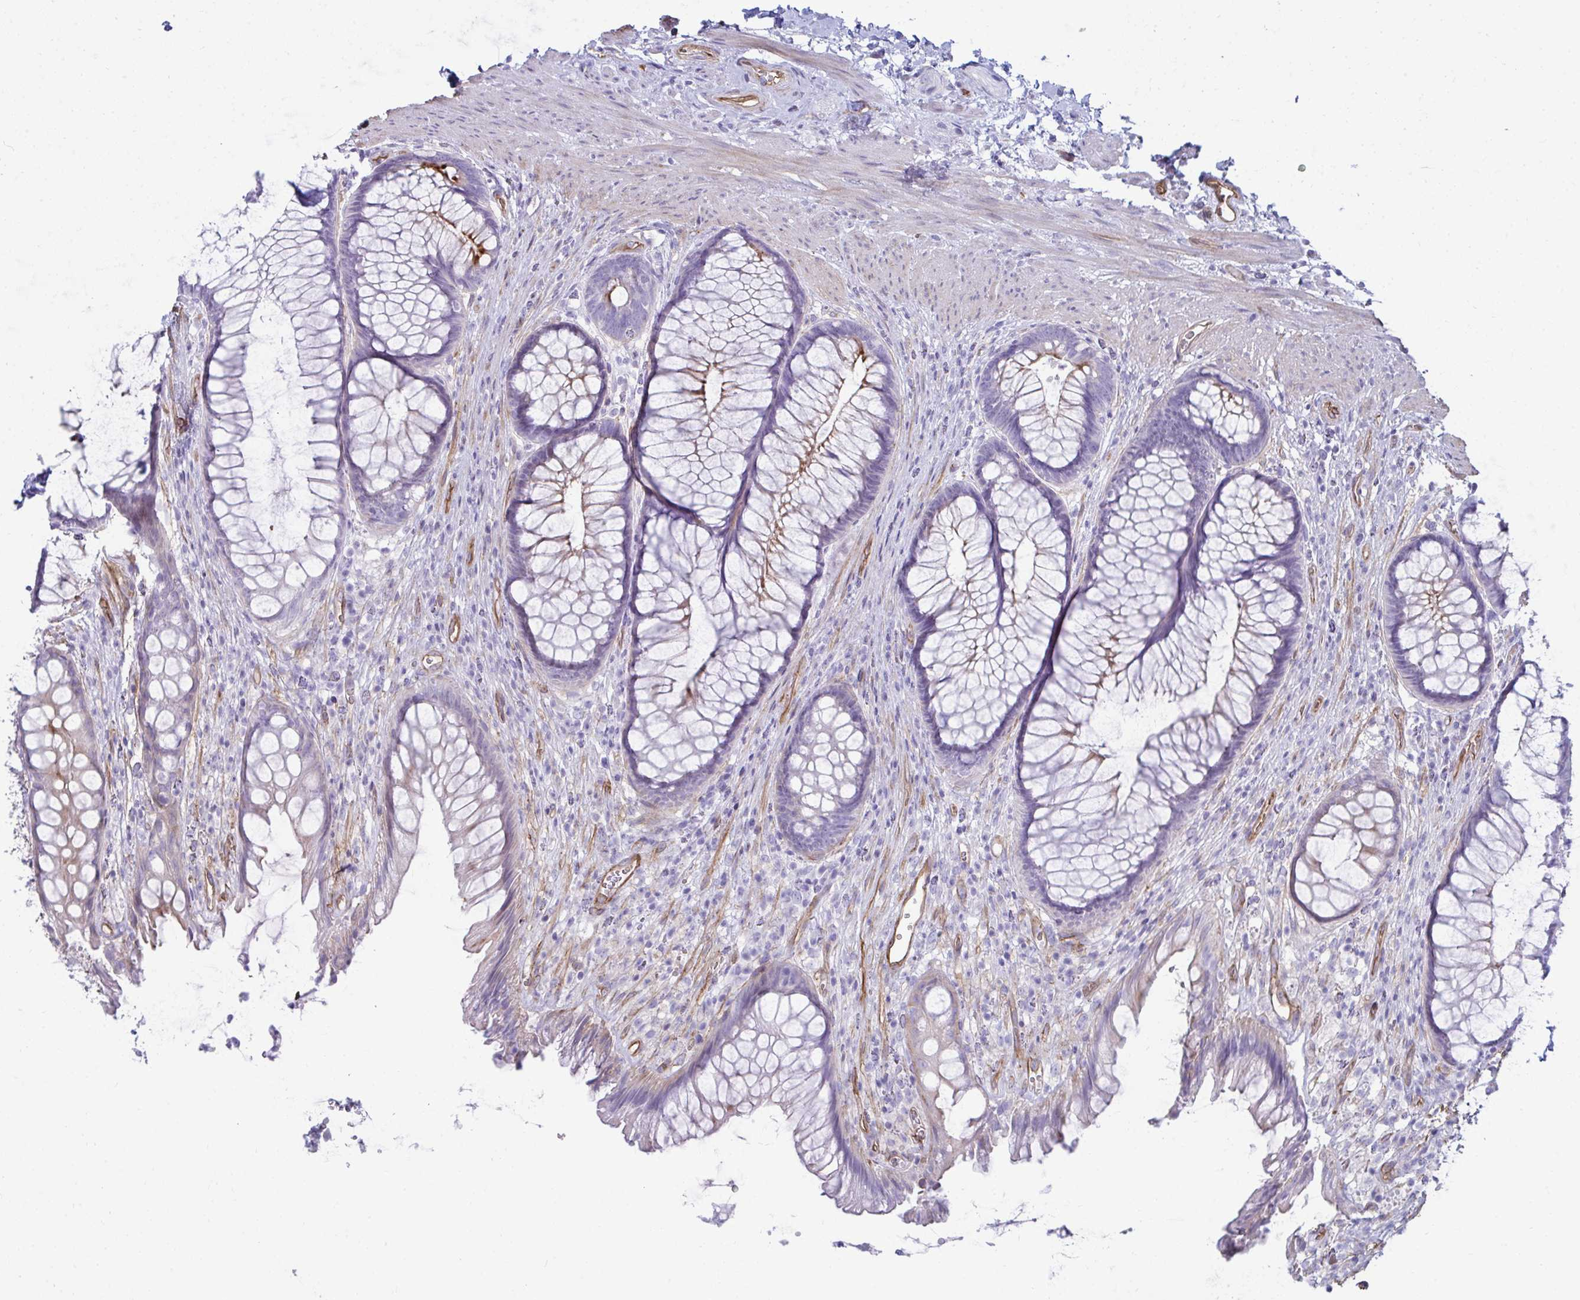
{"staining": {"intensity": "moderate", "quantity": "25%-75%", "location": "cytoplasmic/membranous"}, "tissue": "rectum", "cell_type": "Glandular cells", "image_type": "normal", "snomed": [{"axis": "morphology", "description": "Normal tissue, NOS"}, {"axis": "topography", "description": "Rectum"}], "caption": "DAB immunohistochemical staining of benign human rectum exhibits moderate cytoplasmic/membranous protein expression in approximately 25%-75% of glandular cells.", "gene": "UBL3", "patient": {"sex": "male", "age": 53}}